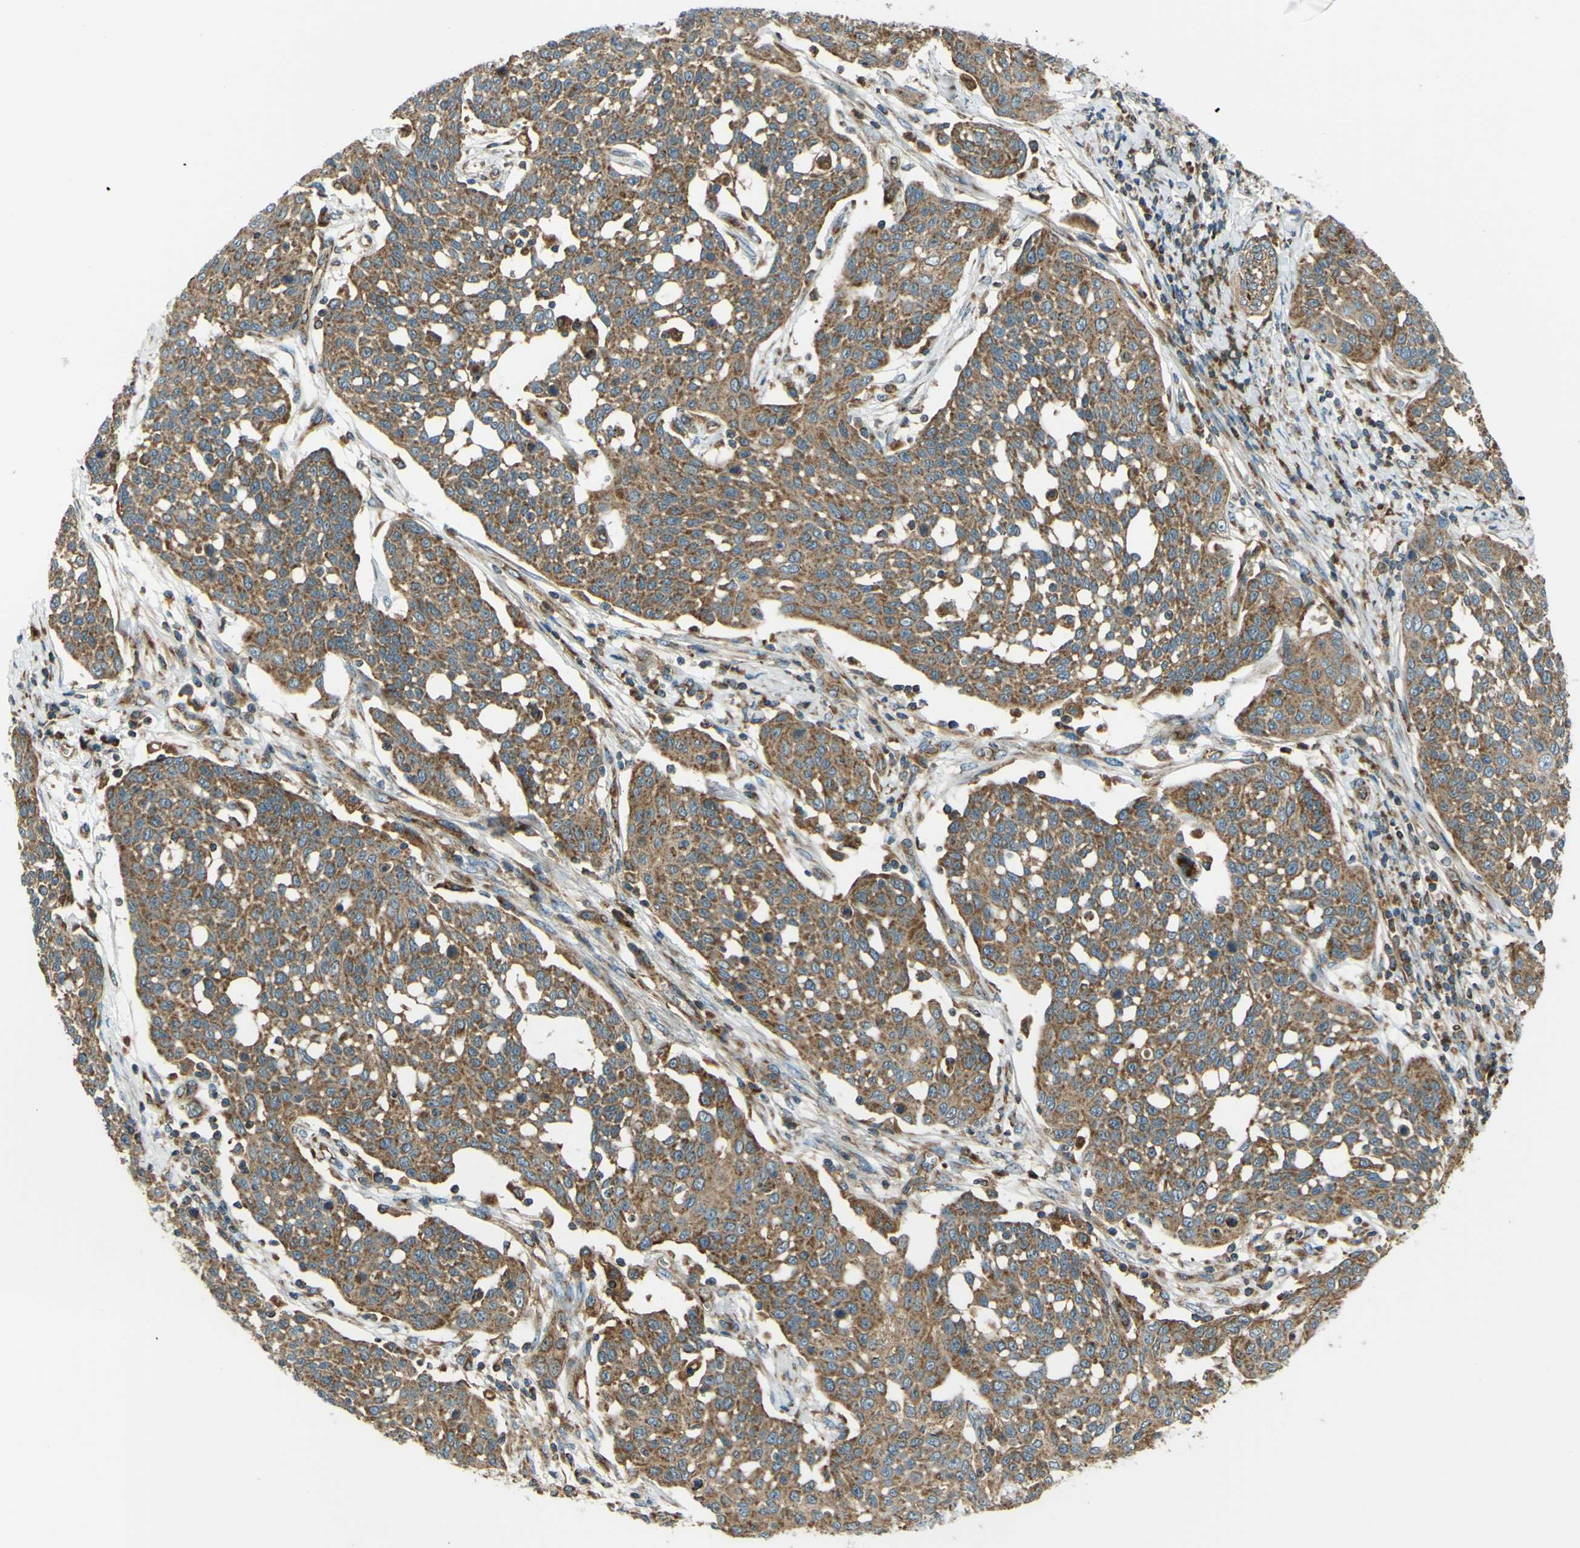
{"staining": {"intensity": "strong", "quantity": ">75%", "location": "cytoplasmic/membranous"}, "tissue": "cervical cancer", "cell_type": "Tumor cells", "image_type": "cancer", "snomed": [{"axis": "morphology", "description": "Squamous cell carcinoma, NOS"}, {"axis": "topography", "description": "Cervix"}], "caption": "Strong cytoplasmic/membranous protein positivity is seen in about >75% of tumor cells in cervical squamous cell carcinoma.", "gene": "DNAJC5", "patient": {"sex": "female", "age": 34}}